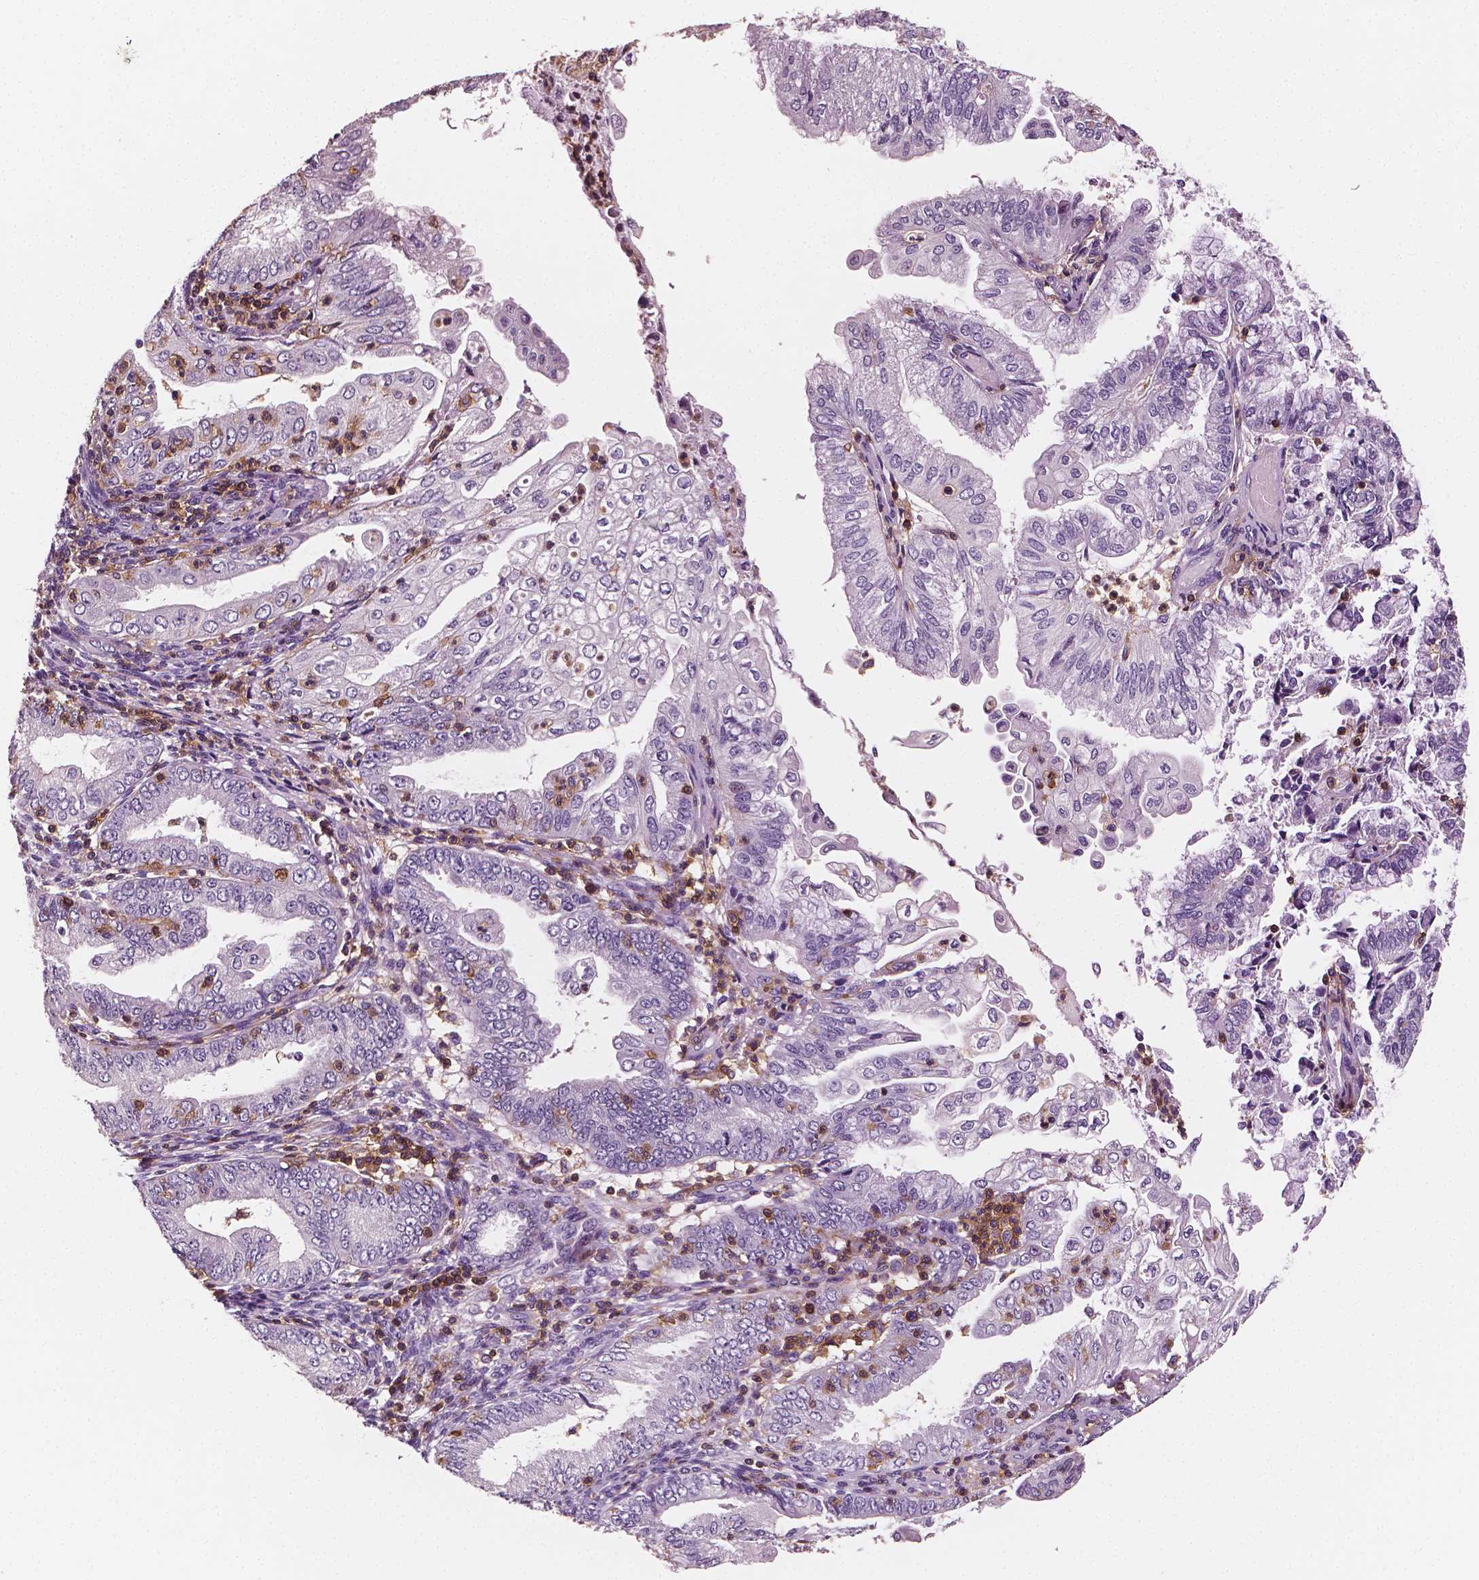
{"staining": {"intensity": "negative", "quantity": "none", "location": "none"}, "tissue": "endometrial cancer", "cell_type": "Tumor cells", "image_type": "cancer", "snomed": [{"axis": "morphology", "description": "Adenocarcinoma, NOS"}, {"axis": "topography", "description": "Endometrium"}], "caption": "Immunohistochemistry (IHC) histopathology image of neoplastic tissue: endometrial cancer (adenocarcinoma) stained with DAB reveals no significant protein positivity in tumor cells.", "gene": "PTPRC", "patient": {"sex": "female", "age": 55}}